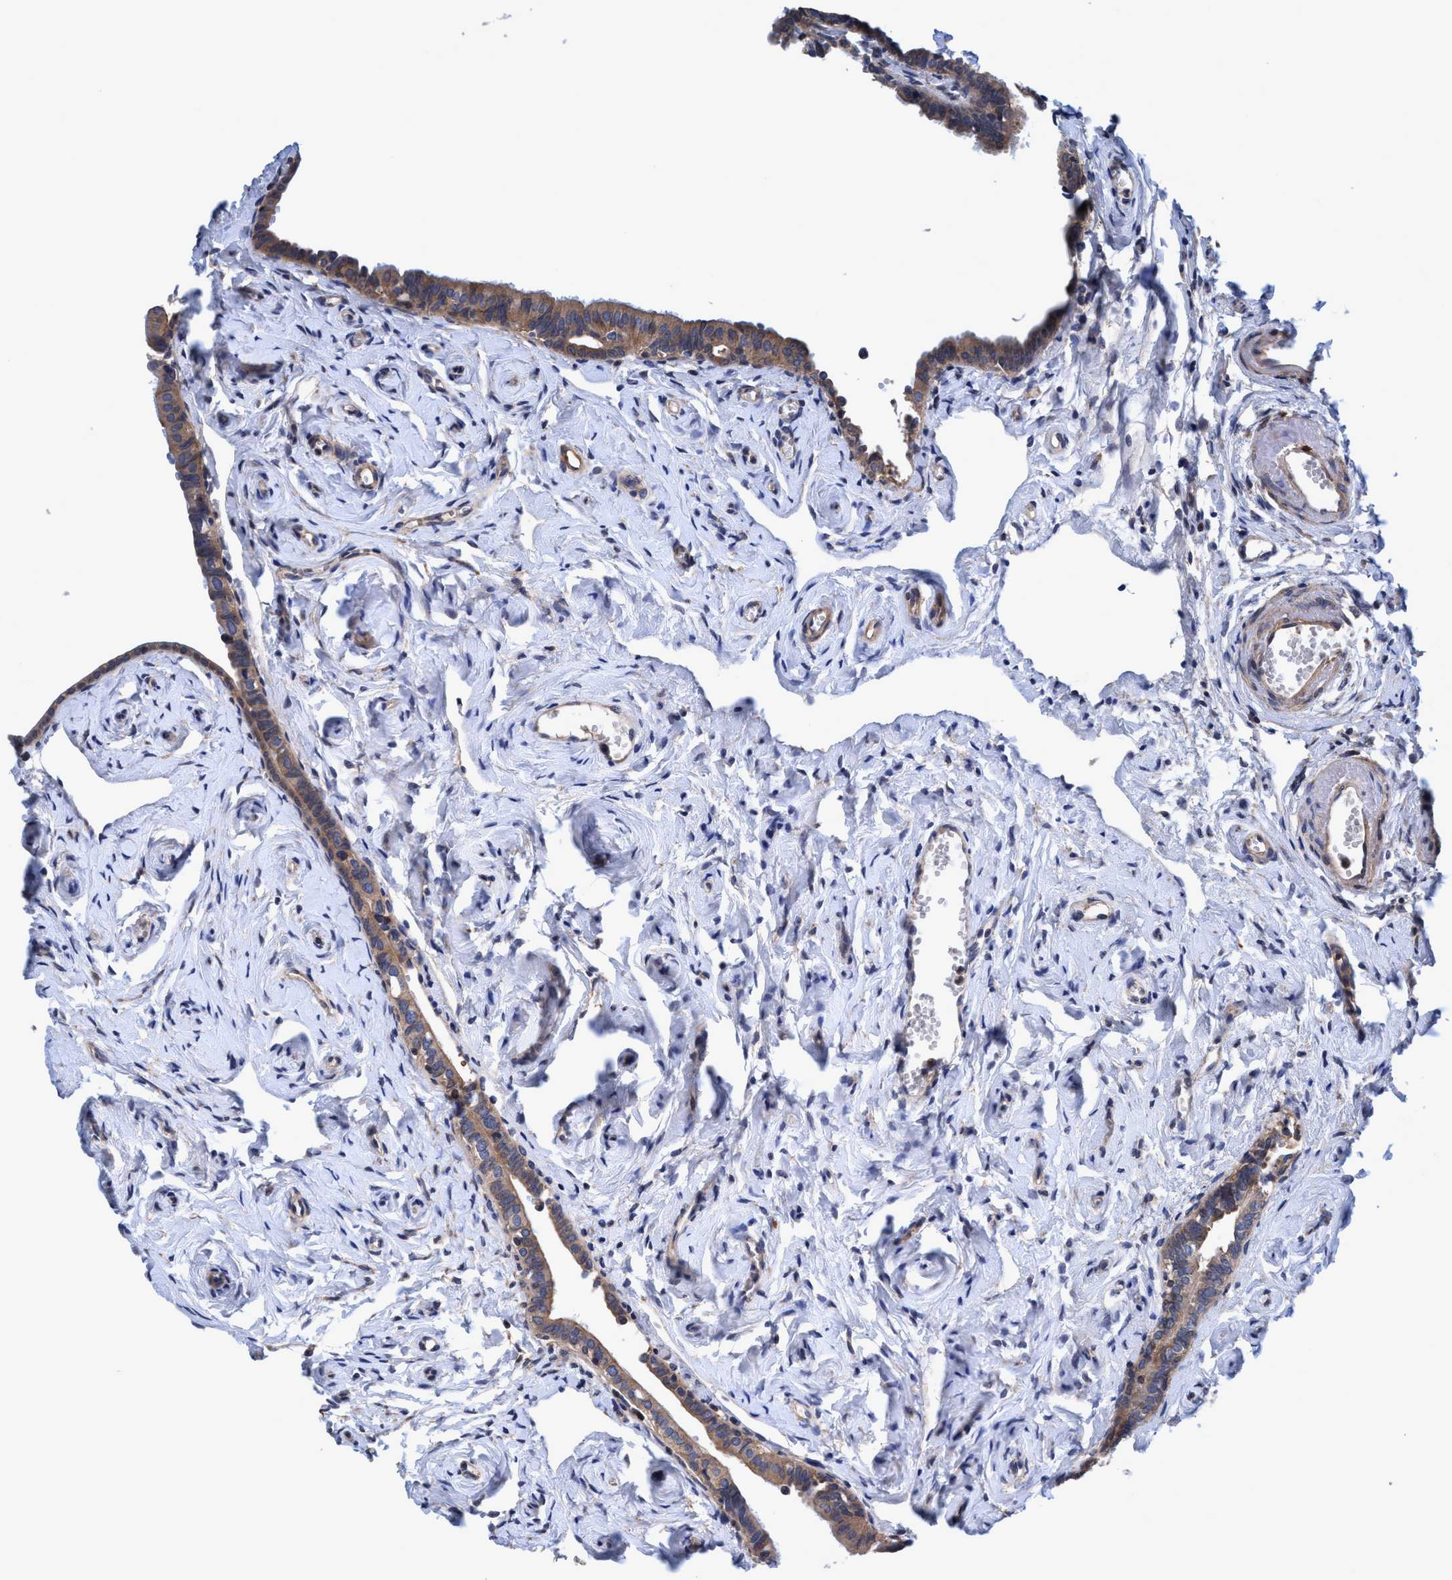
{"staining": {"intensity": "moderate", "quantity": ">75%", "location": "cytoplasmic/membranous"}, "tissue": "fallopian tube", "cell_type": "Glandular cells", "image_type": "normal", "snomed": [{"axis": "morphology", "description": "Normal tissue, NOS"}, {"axis": "topography", "description": "Fallopian tube"}], "caption": "An immunohistochemistry image of unremarkable tissue is shown. Protein staining in brown highlights moderate cytoplasmic/membranous positivity in fallopian tube within glandular cells.", "gene": "CALCOCO2", "patient": {"sex": "female", "age": 71}}